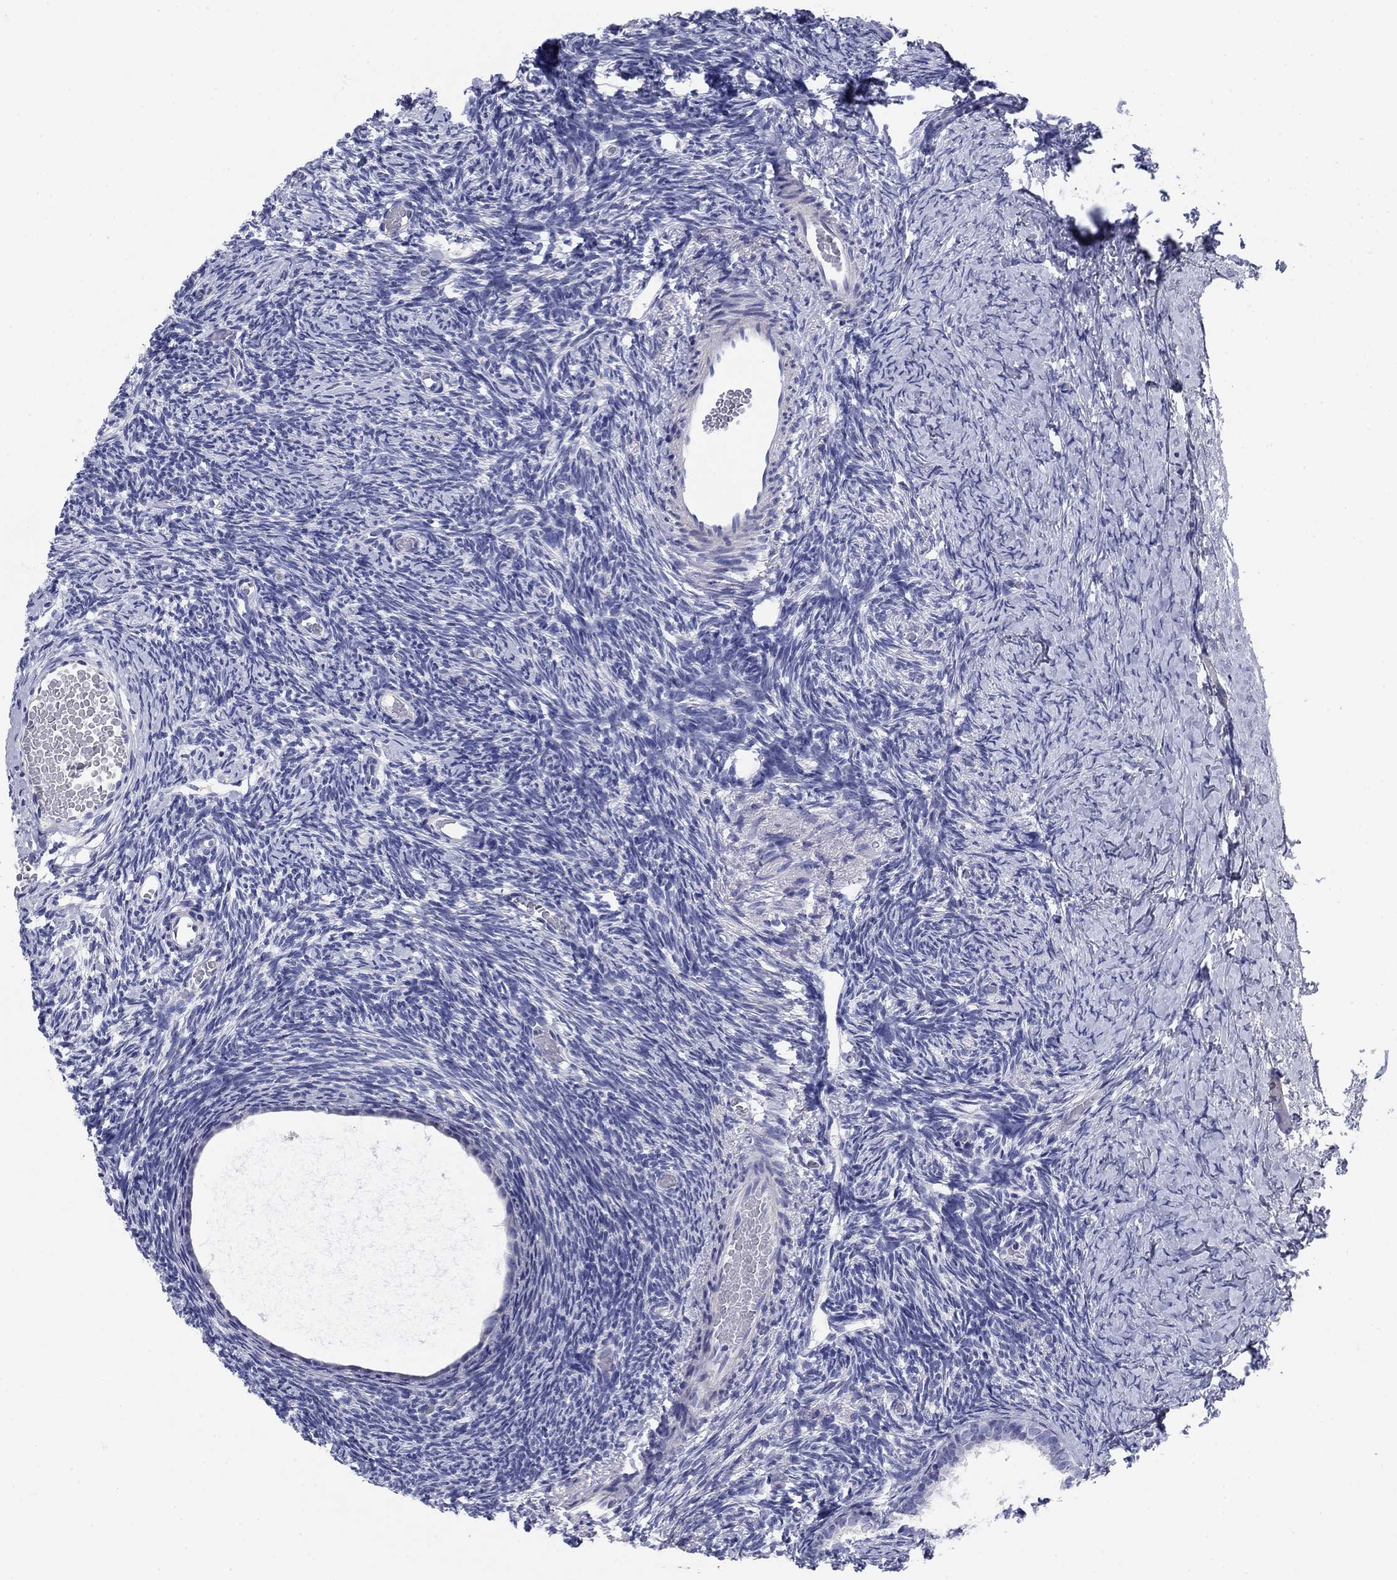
{"staining": {"intensity": "negative", "quantity": "none", "location": "none"}, "tissue": "ovary", "cell_type": "Ovarian stroma cells", "image_type": "normal", "snomed": [{"axis": "morphology", "description": "Normal tissue, NOS"}, {"axis": "topography", "description": "Ovary"}], "caption": "IHC histopathology image of benign ovary stained for a protein (brown), which reveals no expression in ovarian stroma cells.", "gene": "PRKCG", "patient": {"sex": "female", "age": 39}}